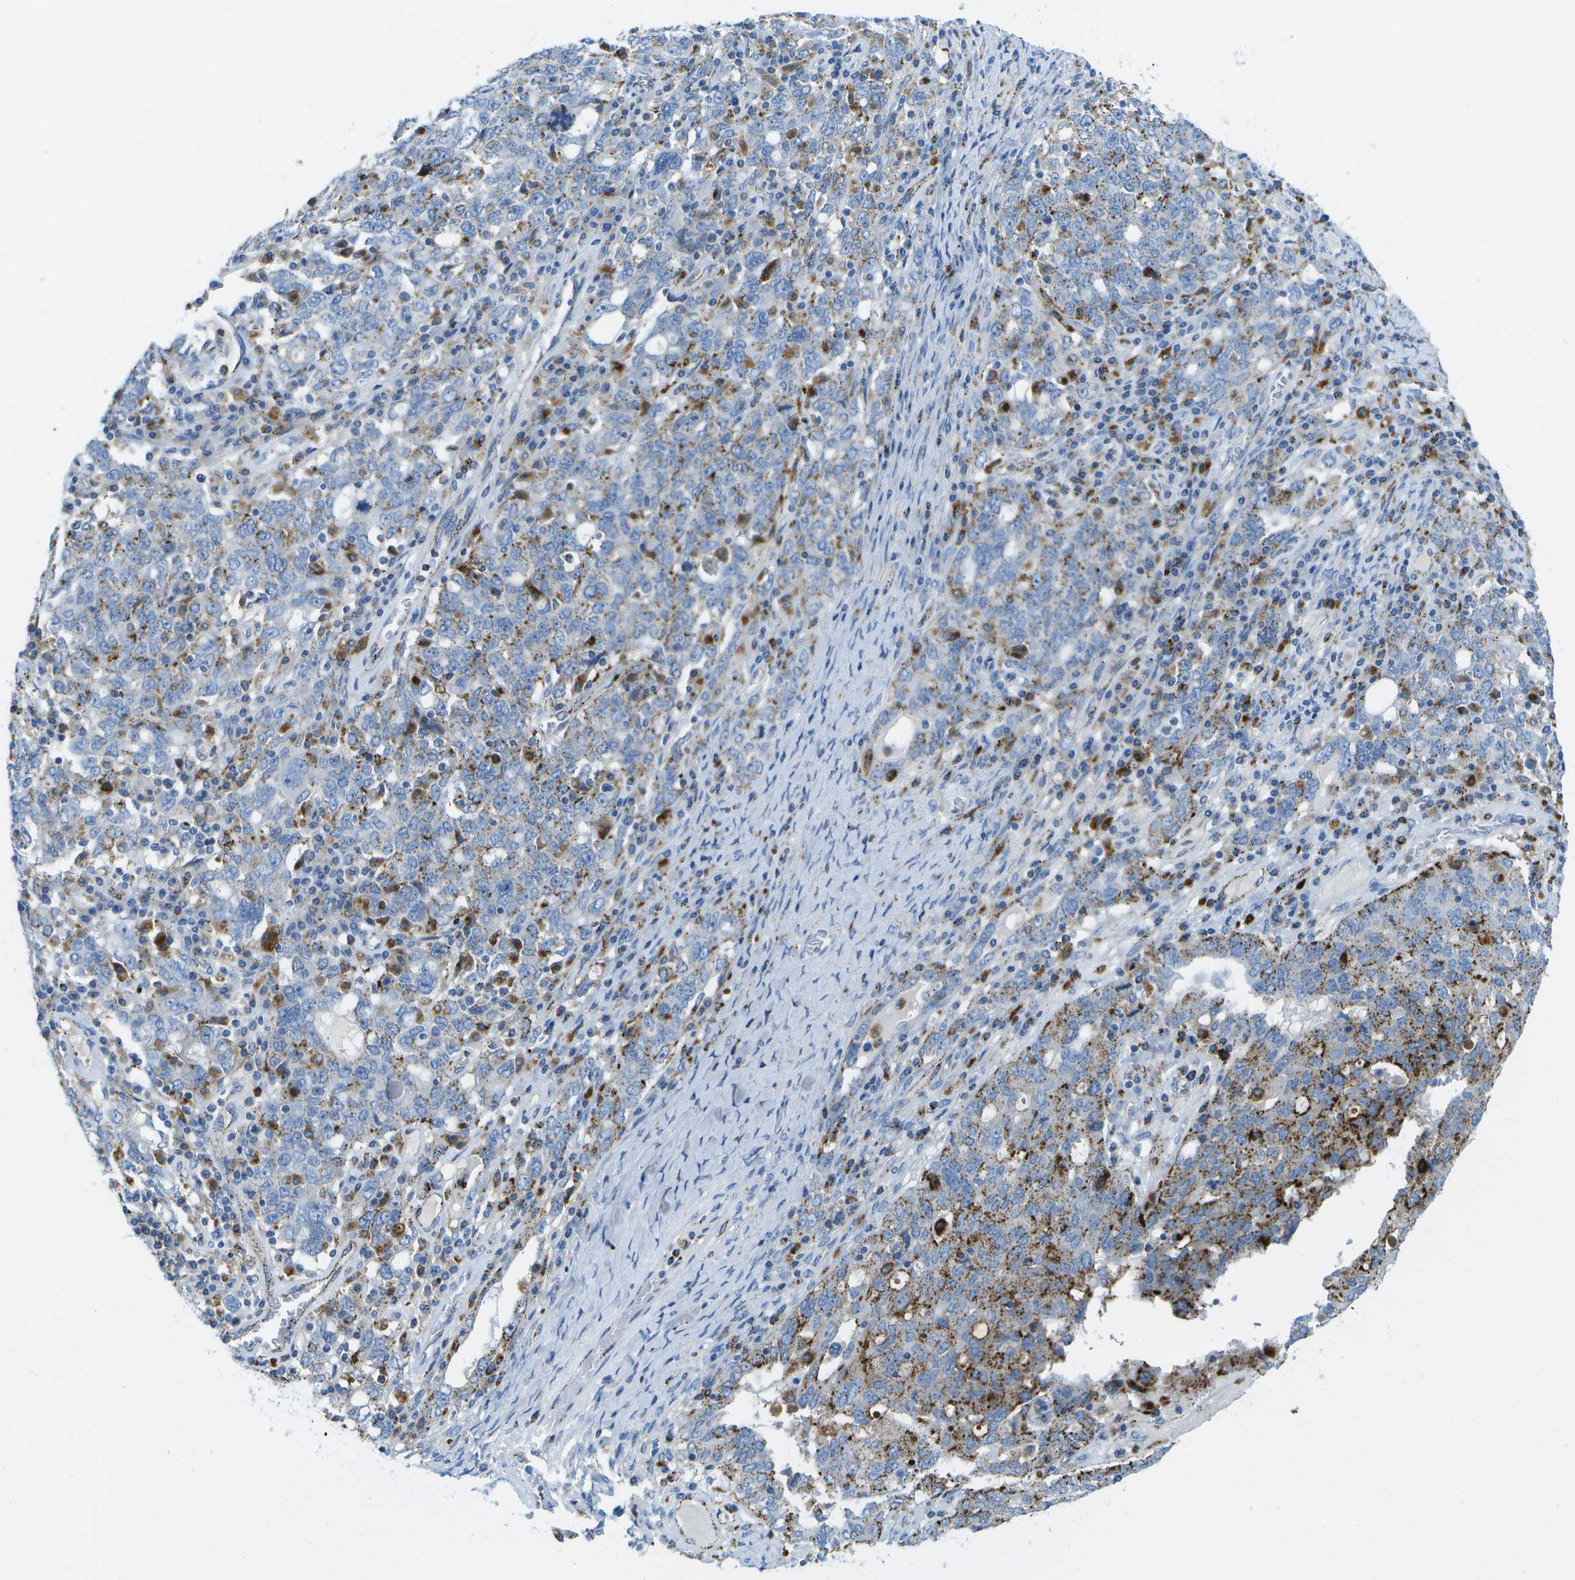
{"staining": {"intensity": "moderate", "quantity": "<25%", "location": "cytoplasmic/membranous"}, "tissue": "ovarian cancer", "cell_type": "Tumor cells", "image_type": "cancer", "snomed": [{"axis": "morphology", "description": "Carcinoma, endometroid"}, {"axis": "topography", "description": "Ovary"}], "caption": "This photomicrograph exhibits IHC staining of human ovarian cancer (endometroid carcinoma), with low moderate cytoplasmic/membranous staining in approximately <25% of tumor cells.", "gene": "PRCP", "patient": {"sex": "female", "age": 62}}